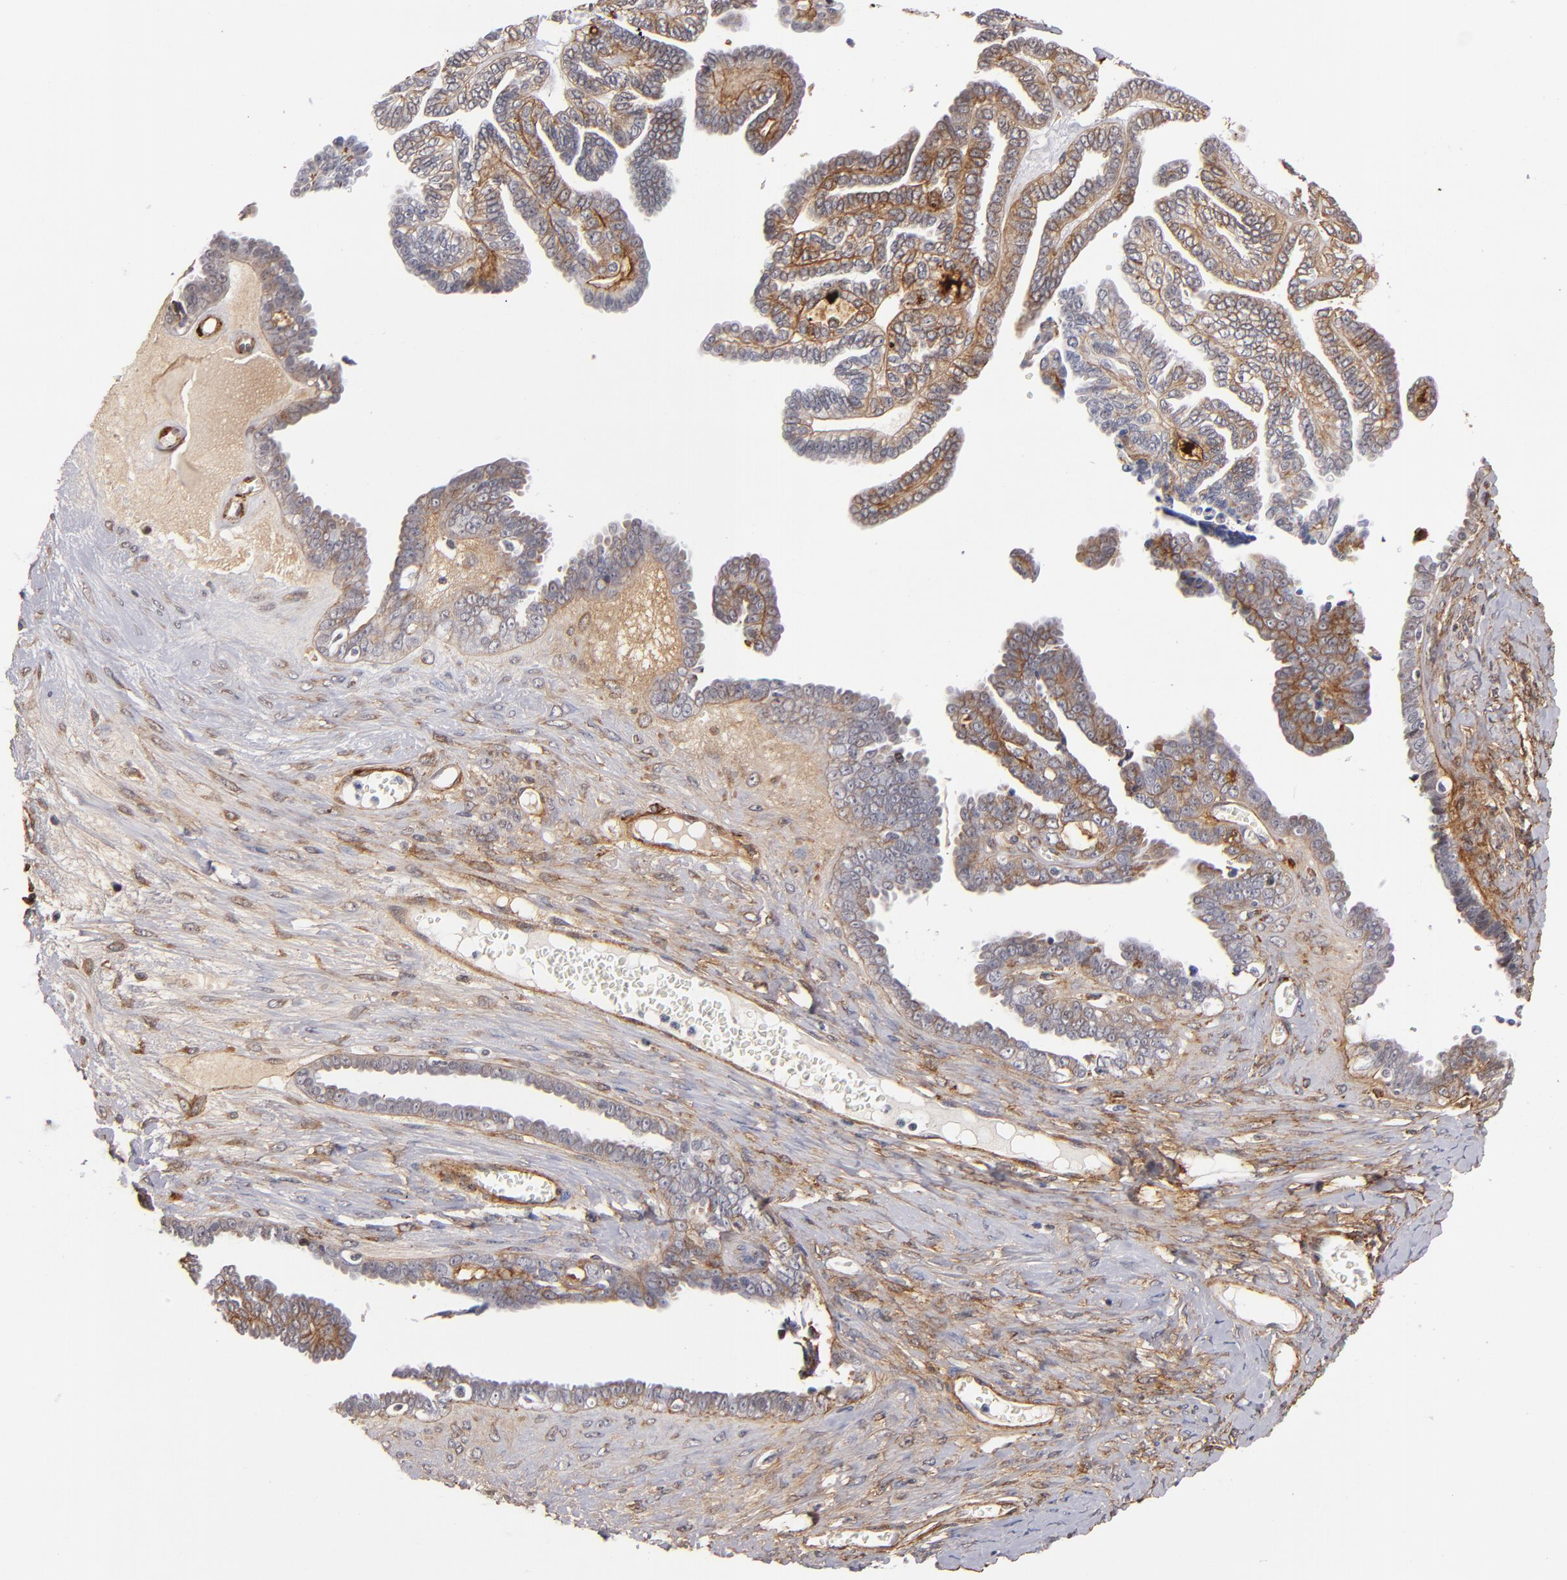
{"staining": {"intensity": "moderate", "quantity": "25%-75%", "location": "cytoplasmic/membranous"}, "tissue": "ovarian cancer", "cell_type": "Tumor cells", "image_type": "cancer", "snomed": [{"axis": "morphology", "description": "Cystadenocarcinoma, serous, NOS"}, {"axis": "topography", "description": "Ovary"}], "caption": "Immunohistochemistry (IHC) (DAB (3,3'-diaminobenzidine)) staining of serous cystadenocarcinoma (ovarian) shows moderate cytoplasmic/membranous protein expression in approximately 25%-75% of tumor cells.", "gene": "LAMC1", "patient": {"sex": "female", "age": 71}}